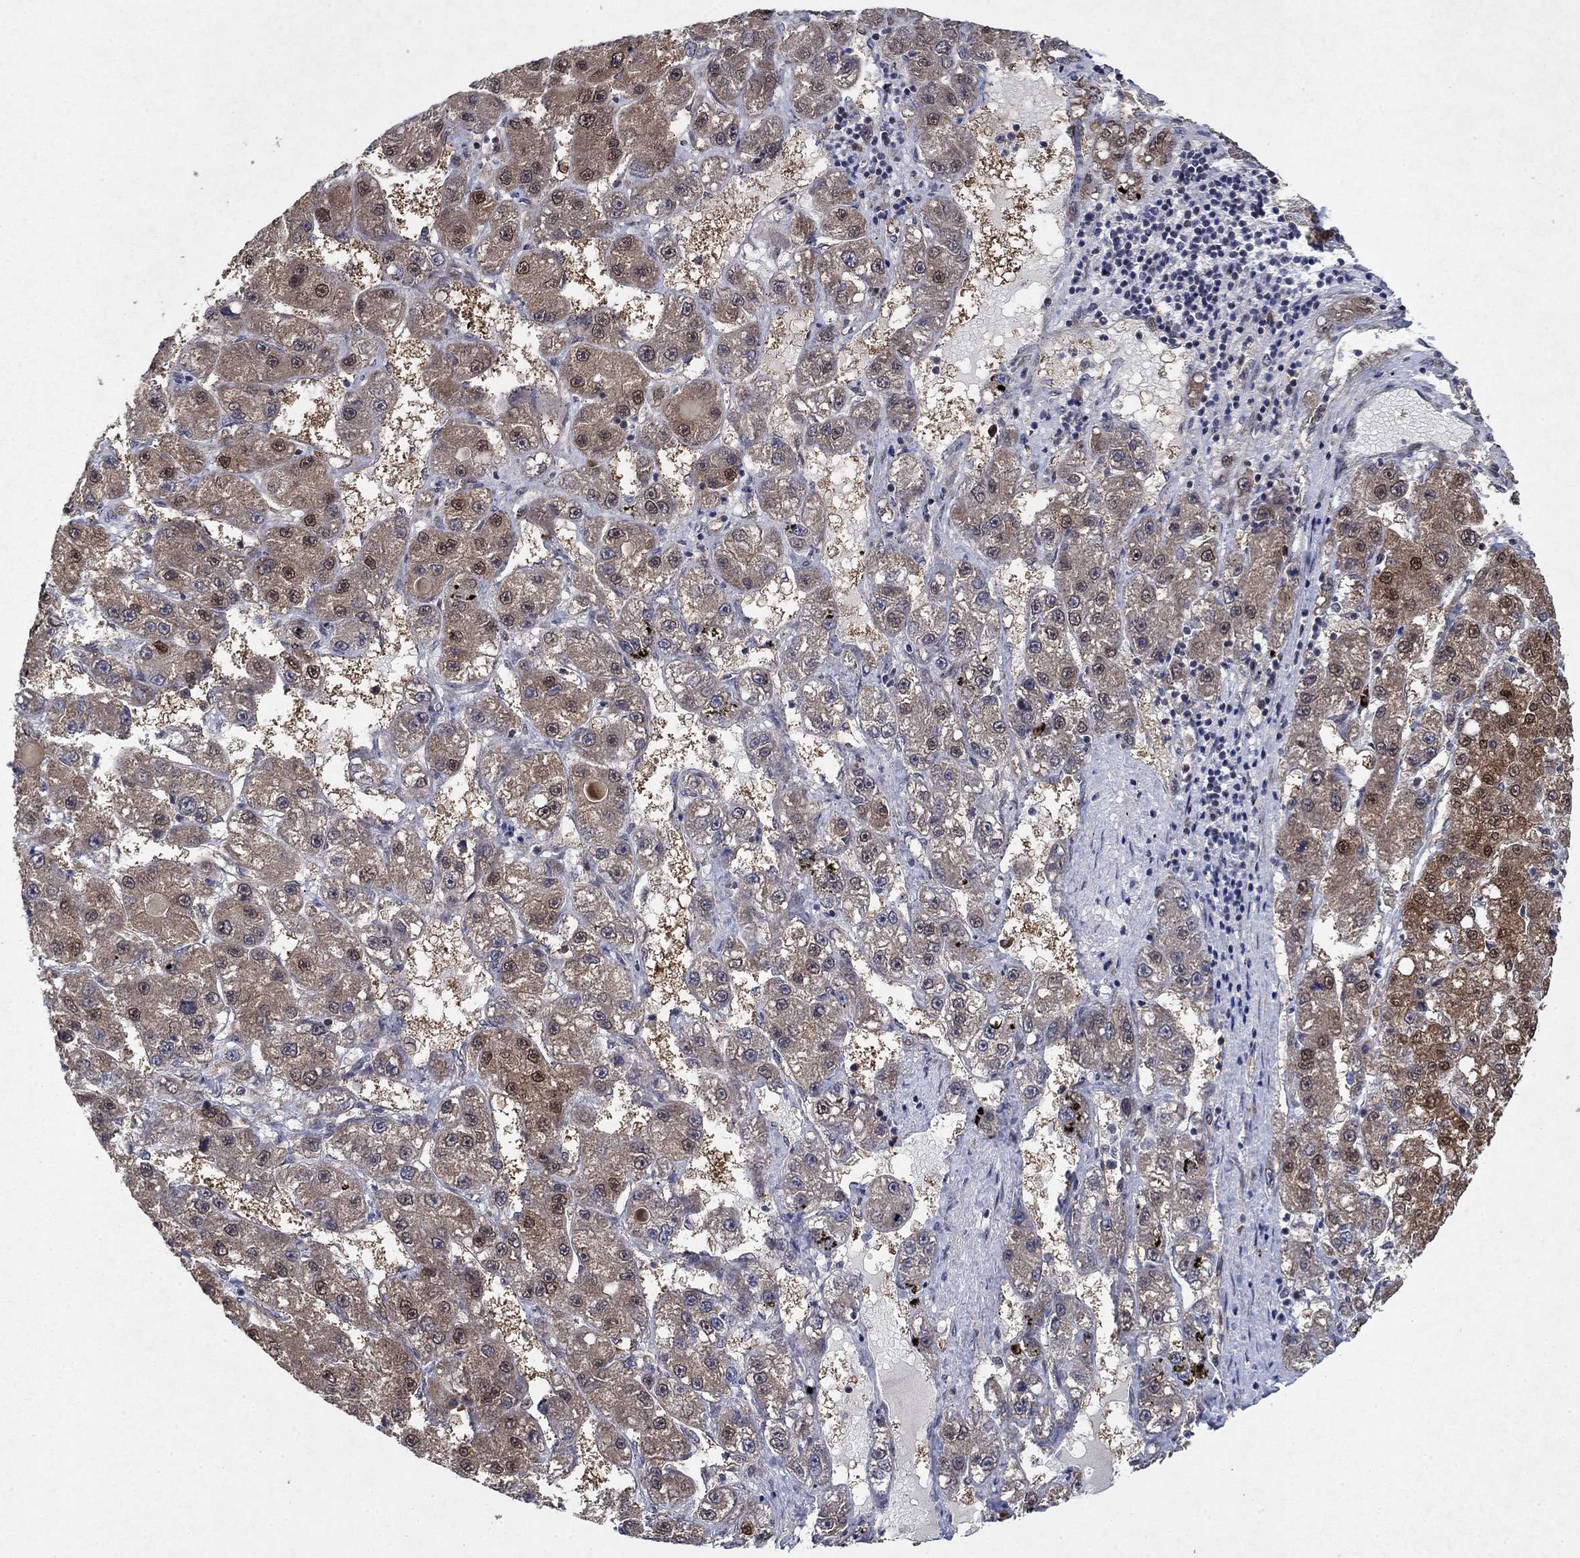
{"staining": {"intensity": "strong", "quantity": "<25%", "location": "cytoplasmic/membranous,nuclear"}, "tissue": "liver cancer", "cell_type": "Tumor cells", "image_type": "cancer", "snomed": [{"axis": "morphology", "description": "Carcinoma, Hepatocellular, NOS"}, {"axis": "topography", "description": "Liver"}], "caption": "An image of liver hepatocellular carcinoma stained for a protein reveals strong cytoplasmic/membranous and nuclear brown staining in tumor cells.", "gene": "PRICKLE4", "patient": {"sex": "female", "age": 65}}